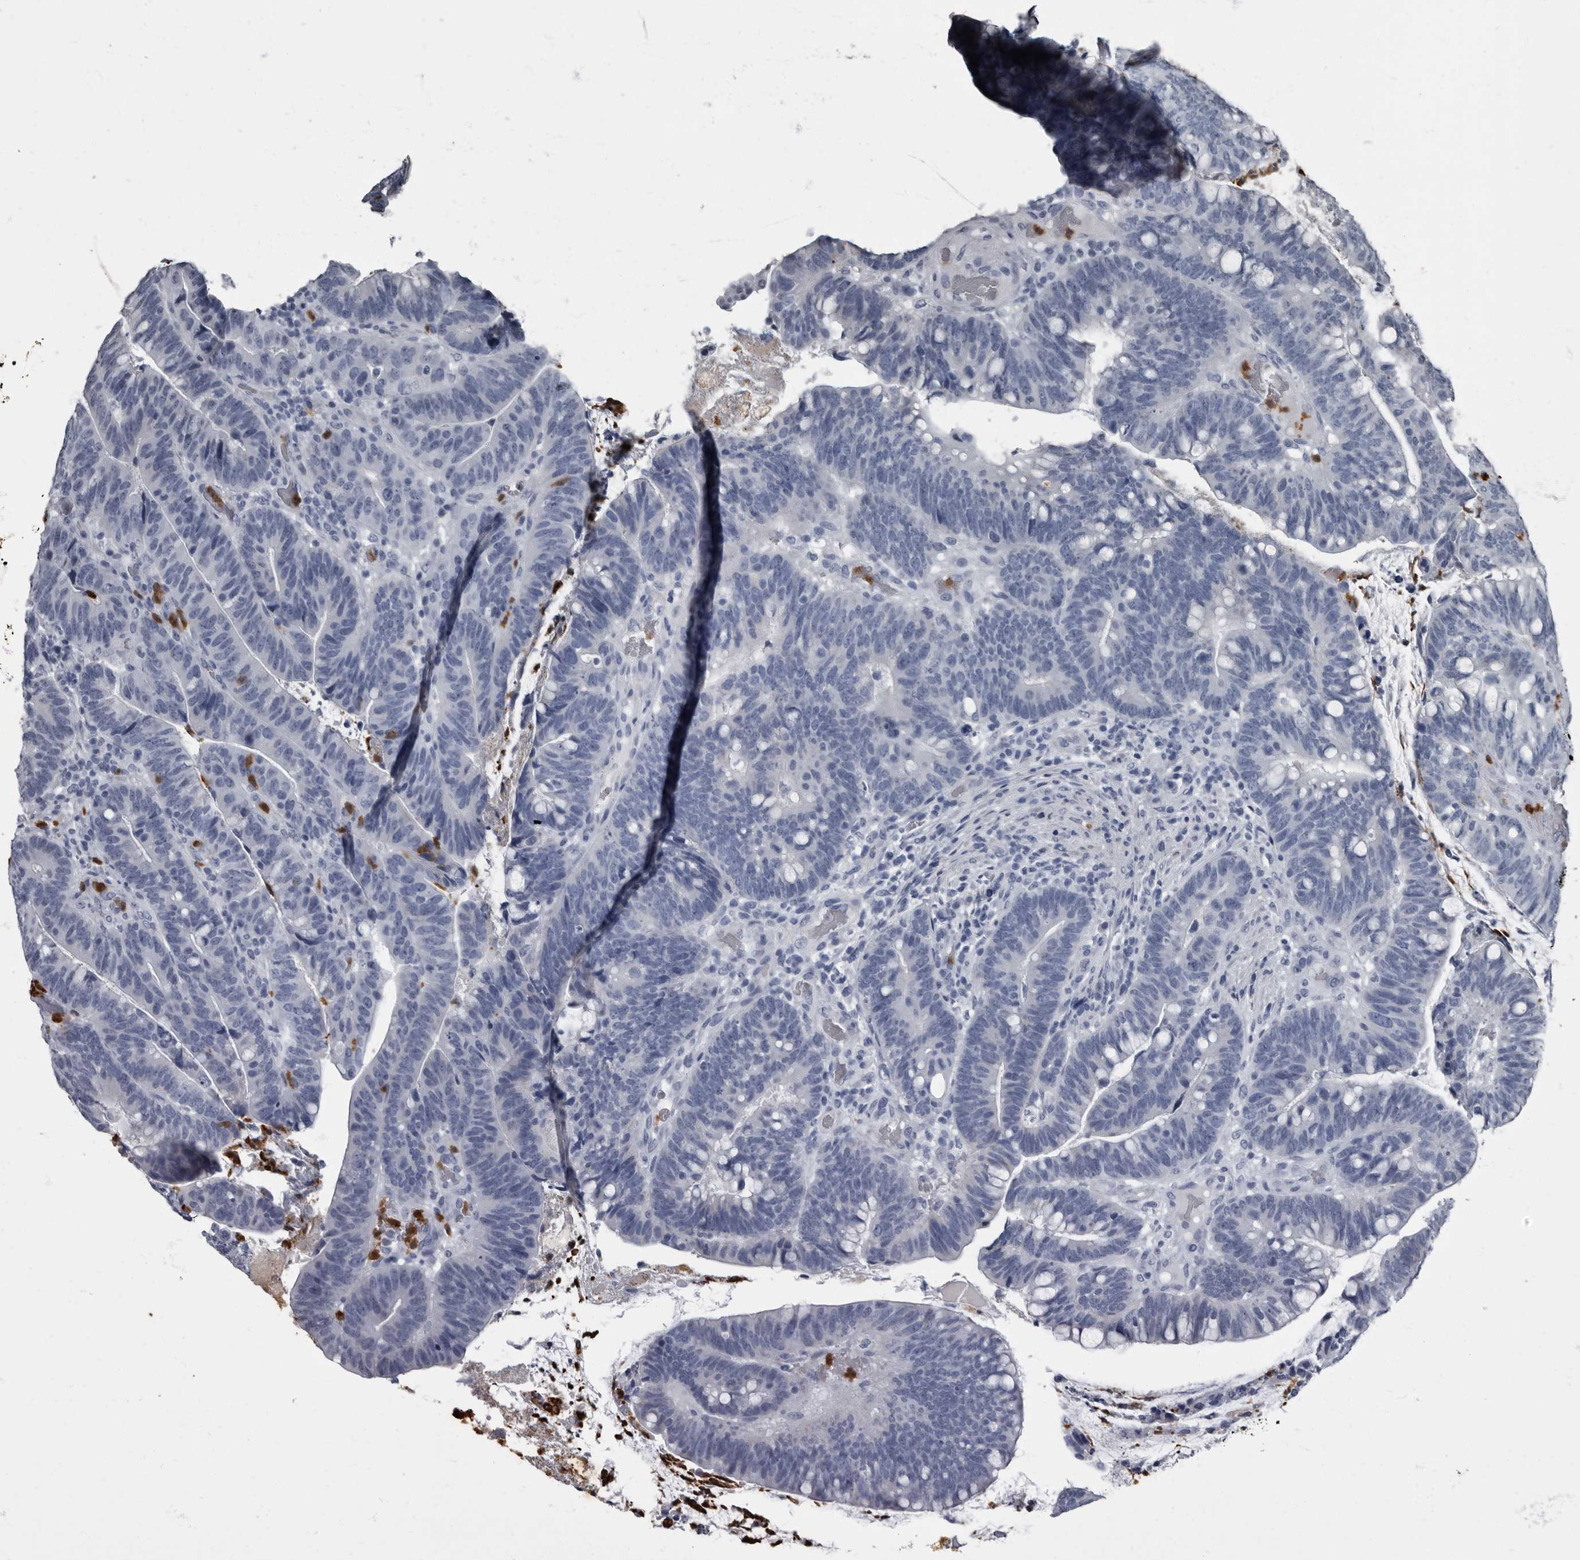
{"staining": {"intensity": "negative", "quantity": "none", "location": "none"}, "tissue": "colorectal cancer", "cell_type": "Tumor cells", "image_type": "cancer", "snomed": [{"axis": "morphology", "description": "Adenocarcinoma, NOS"}, {"axis": "topography", "description": "Colon"}], "caption": "This is an immunohistochemistry photomicrograph of human colorectal cancer. There is no expression in tumor cells.", "gene": "TPD52L1", "patient": {"sex": "female", "age": 66}}